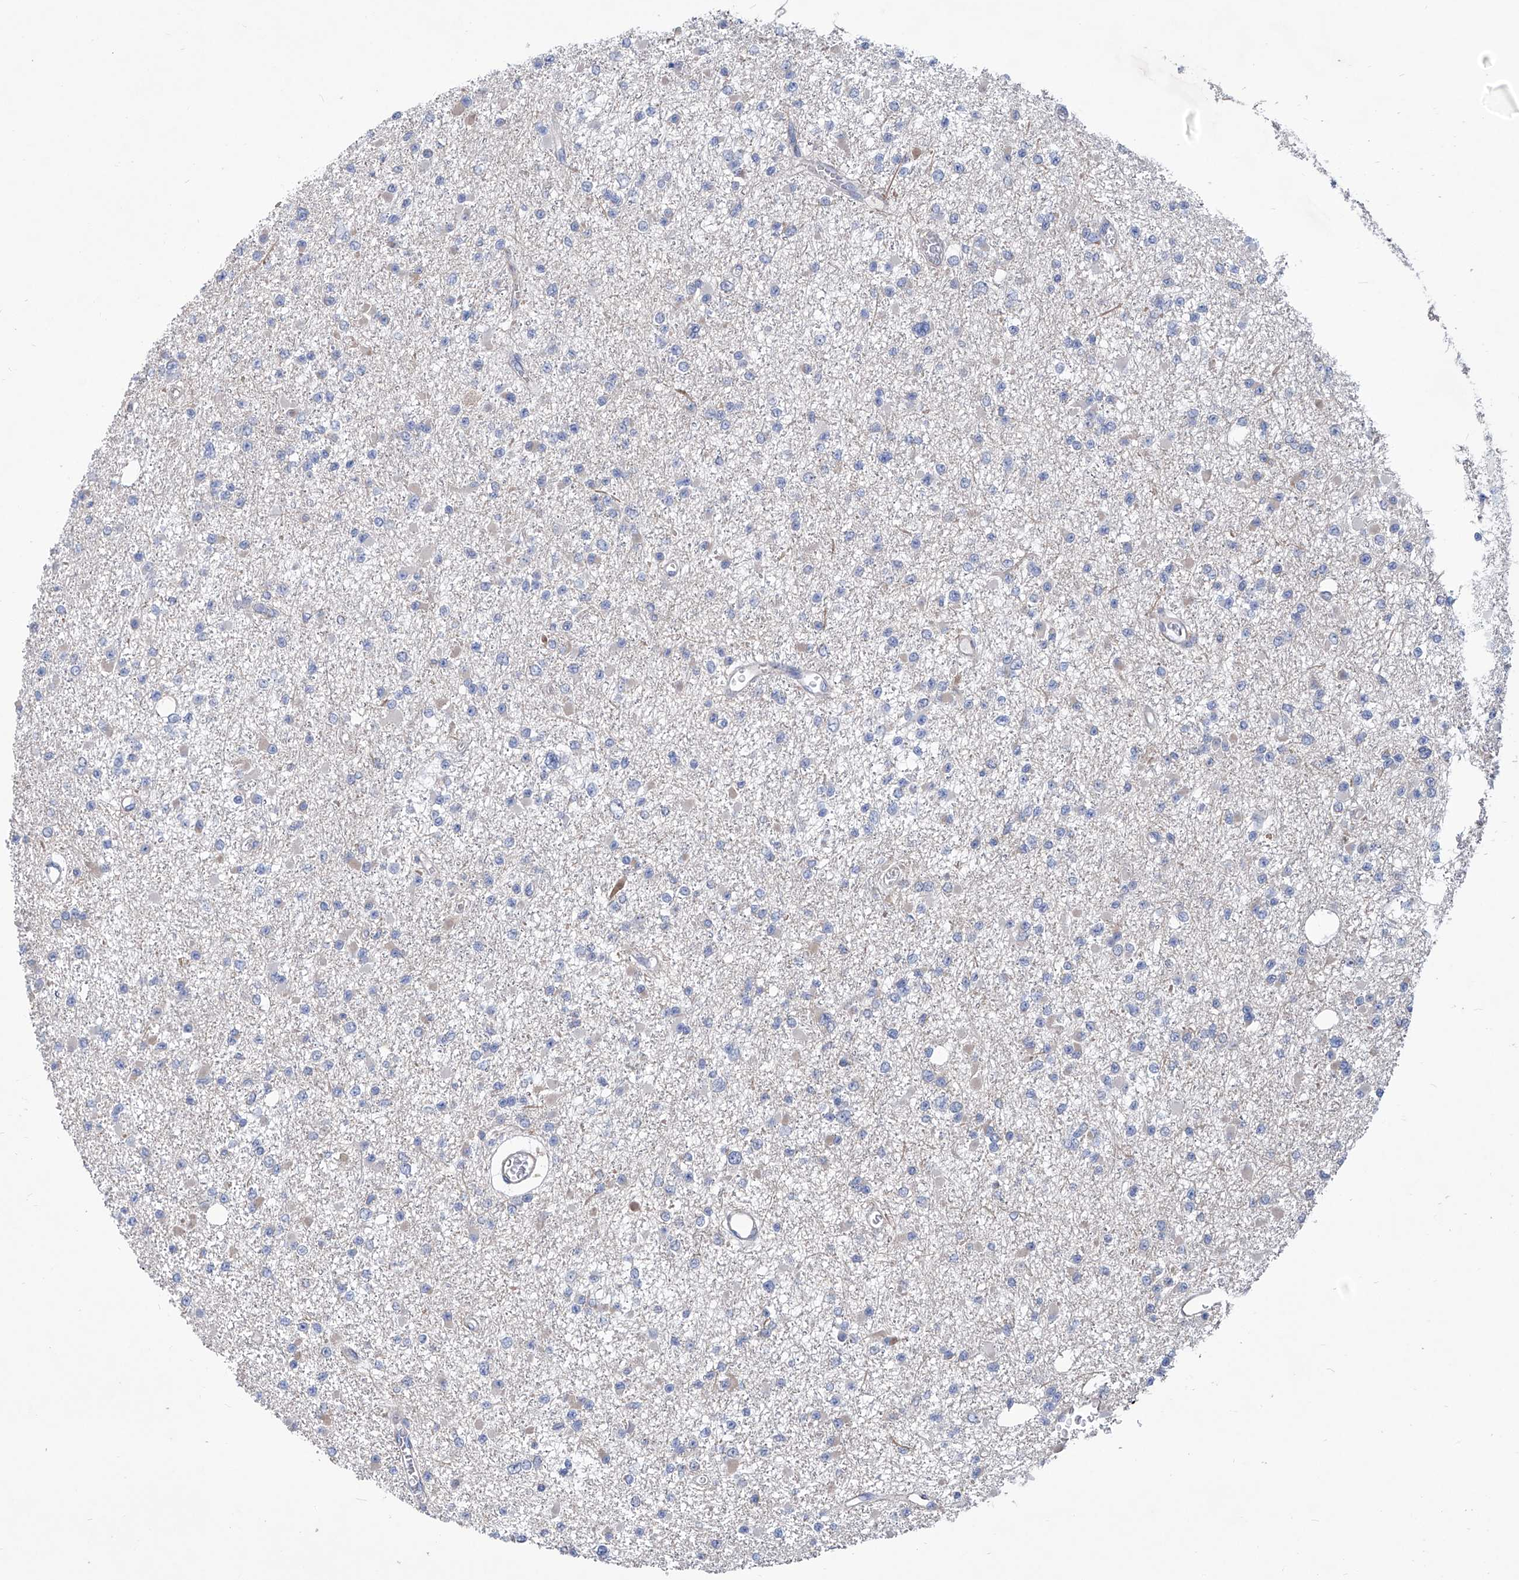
{"staining": {"intensity": "negative", "quantity": "none", "location": "none"}, "tissue": "glioma", "cell_type": "Tumor cells", "image_type": "cancer", "snomed": [{"axis": "morphology", "description": "Glioma, malignant, Low grade"}, {"axis": "topography", "description": "Brain"}], "caption": "DAB (3,3'-diaminobenzidine) immunohistochemical staining of low-grade glioma (malignant) demonstrates no significant staining in tumor cells.", "gene": "SMS", "patient": {"sex": "female", "age": 22}}